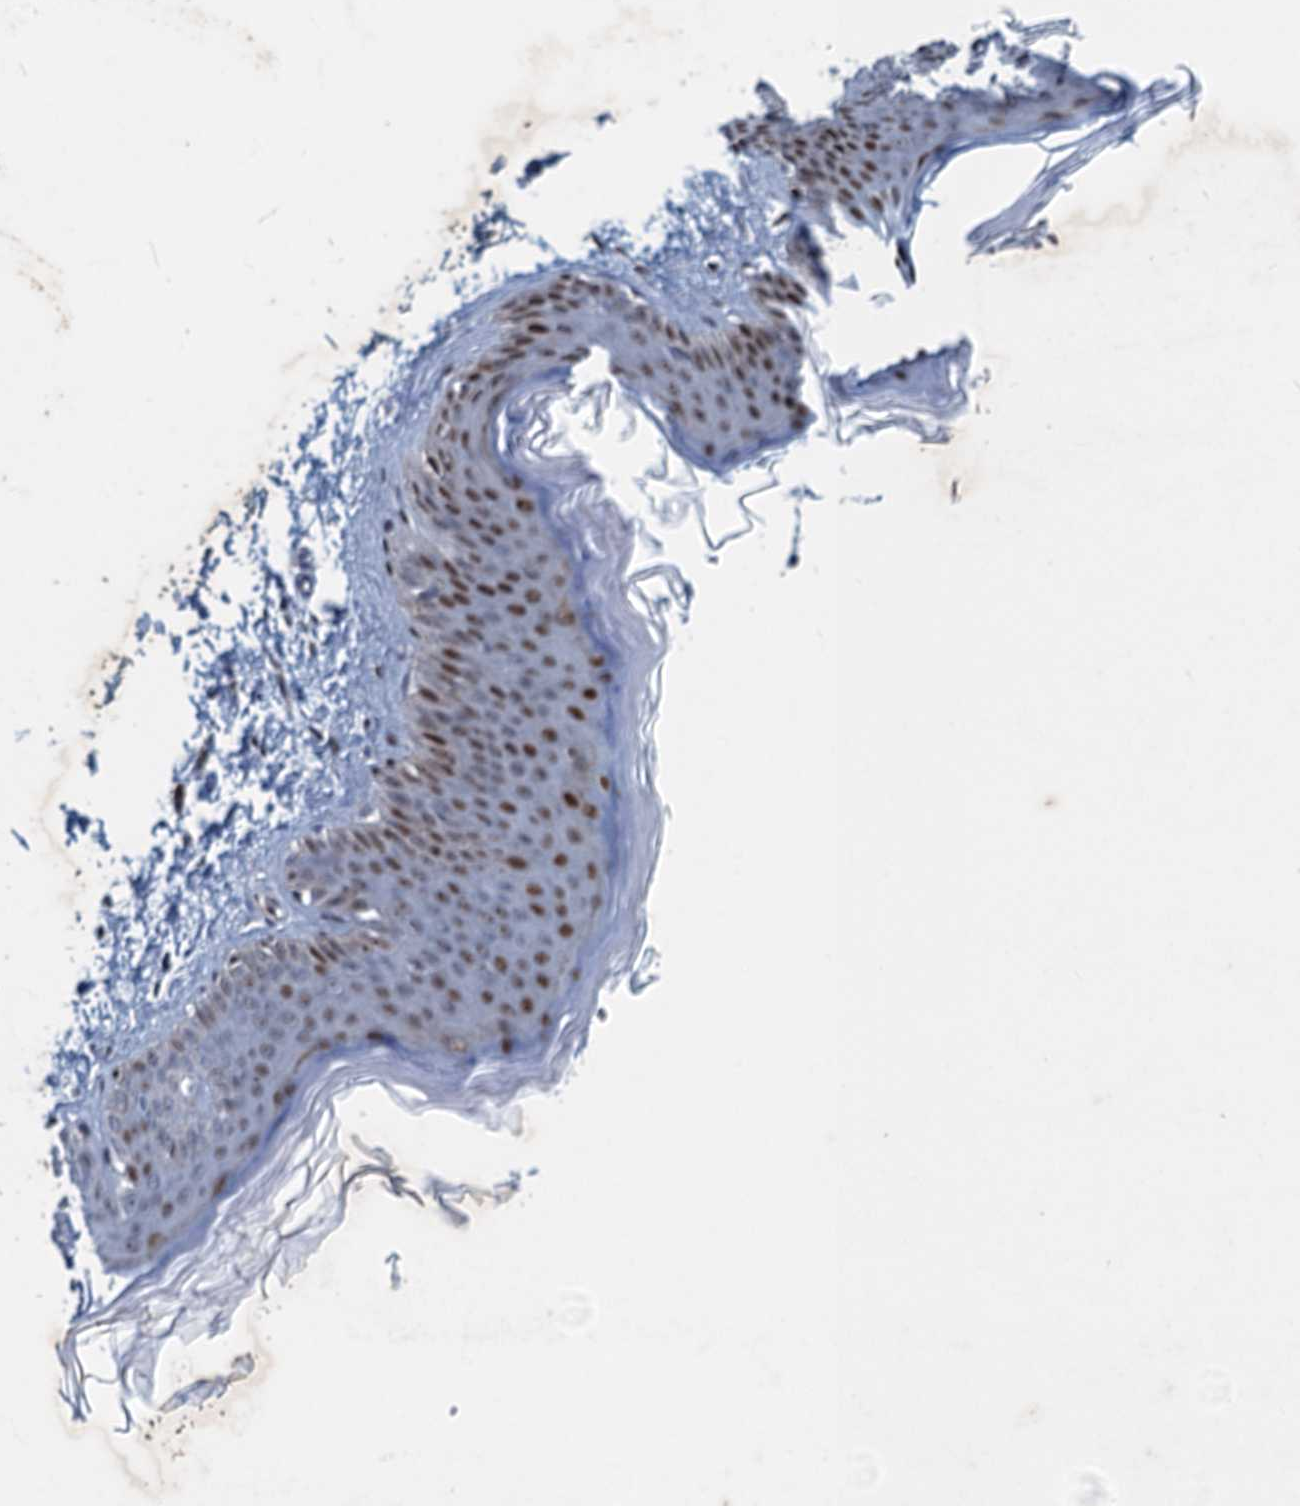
{"staining": {"intensity": "weak", "quantity": "25%-75%", "location": "cytoplasmic/membranous"}, "tissue": "skin", "cell_type": "Fibroblasts", "image_type": "normal", "snomed": [{"axis": "morphology", "description": "Normal tissue, NOS"}, {"axis": "topography", "description": "Skin"}], "caption": "Fibroblasts show low levels of weak cytoplasmic/membranous positivity in approximately 25%-75% of cells in unremarkable human skin.", "gene": "ANKRD13D", "patient": {"sex": "female", "age": 27}}